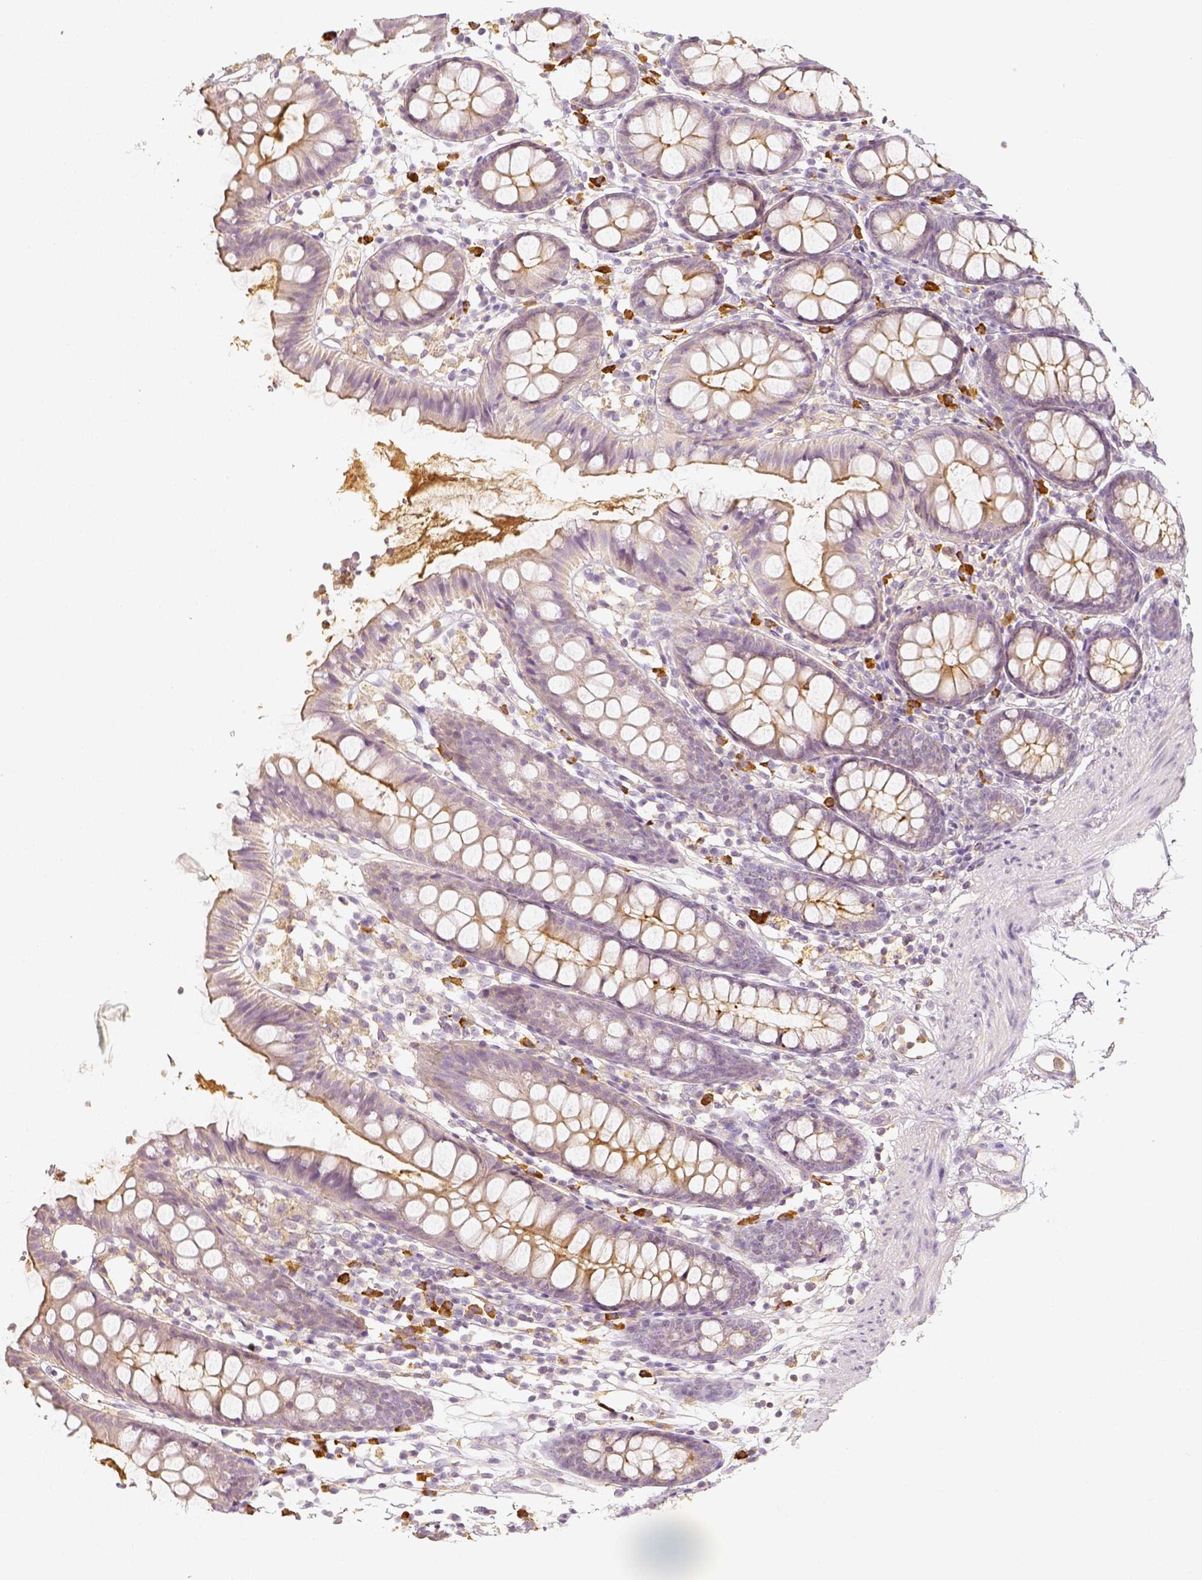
{"staining": {"intensity": "negative", "quantity": "none", "location": "none"}, "tissue": "colon", "cell_type": "Endothelial cells", "image_type": "normal", "snomed": [{"axis": "morphology", "description": "Normal tissue, NOS"}, {"axis": "topography", "description": "Colon"}], "caption": "Endothelial cells show no significant positivity in unremarkable colon. (Brightfield microscopy of DAB immunohistochemistry (IHC) at high magnification).", "gene": "PTPRJ", "patient": {"sex": "female", "age": 84}}